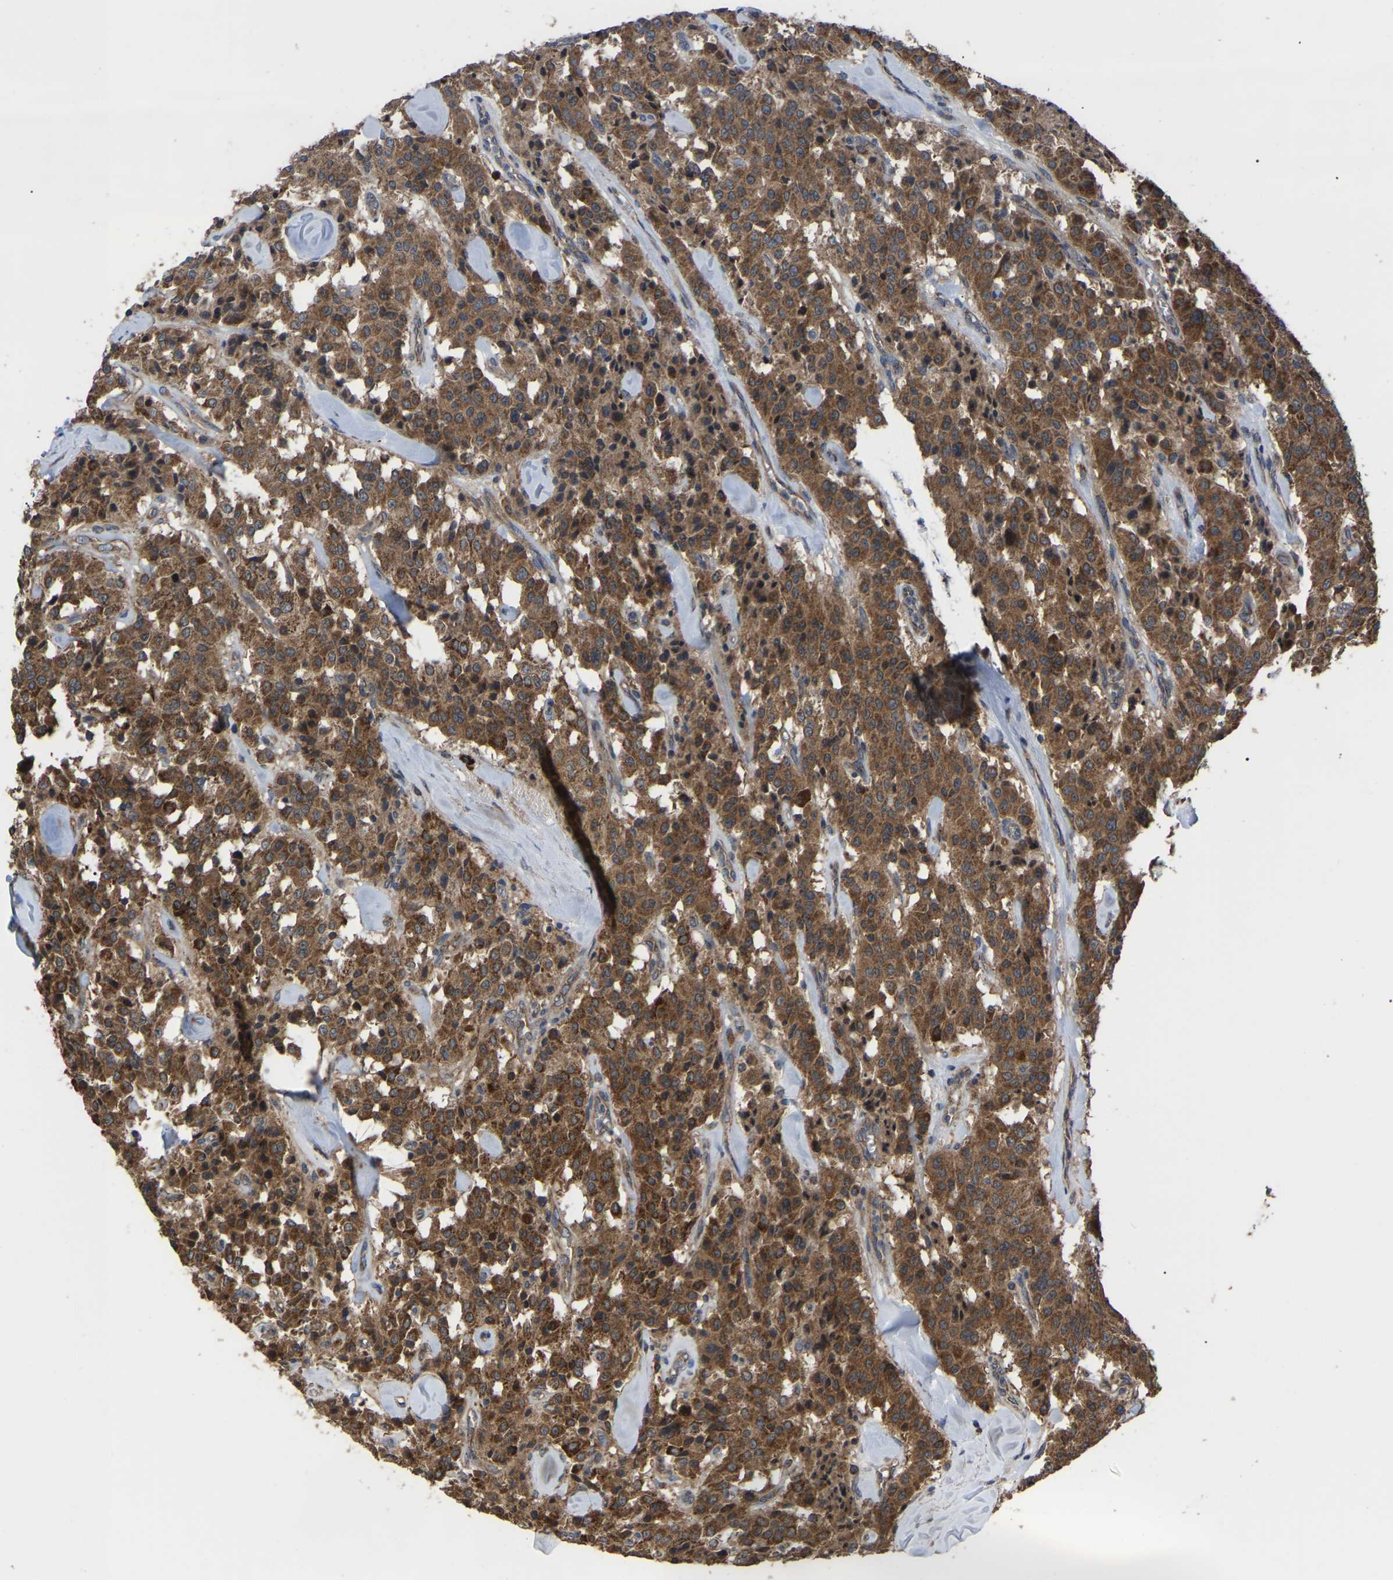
{"staining": {"intensity": "moderate", "quantity": ">75%", "location": "cytoplasmic/membranous"}, "tissue": "carcinoid", "cell_type": "Tumor cells", "image_type": "cancer", "snomed": [{"axis": "morphology", "description": "Carcinoid, malignant, NOS"}, {"axis": "topography", "description": "Lung"}], "caption": "High-magnification brightfield microscopy of carcinoid stained with DAB (brown) and counterstained with hematoxylin (blue). tumor cells exhibit moderate cytoplasmic/membranous expression is identified in about>75% of cells.", "gene": "GCC1", "patient": {"sex": "male", "age": 30}}